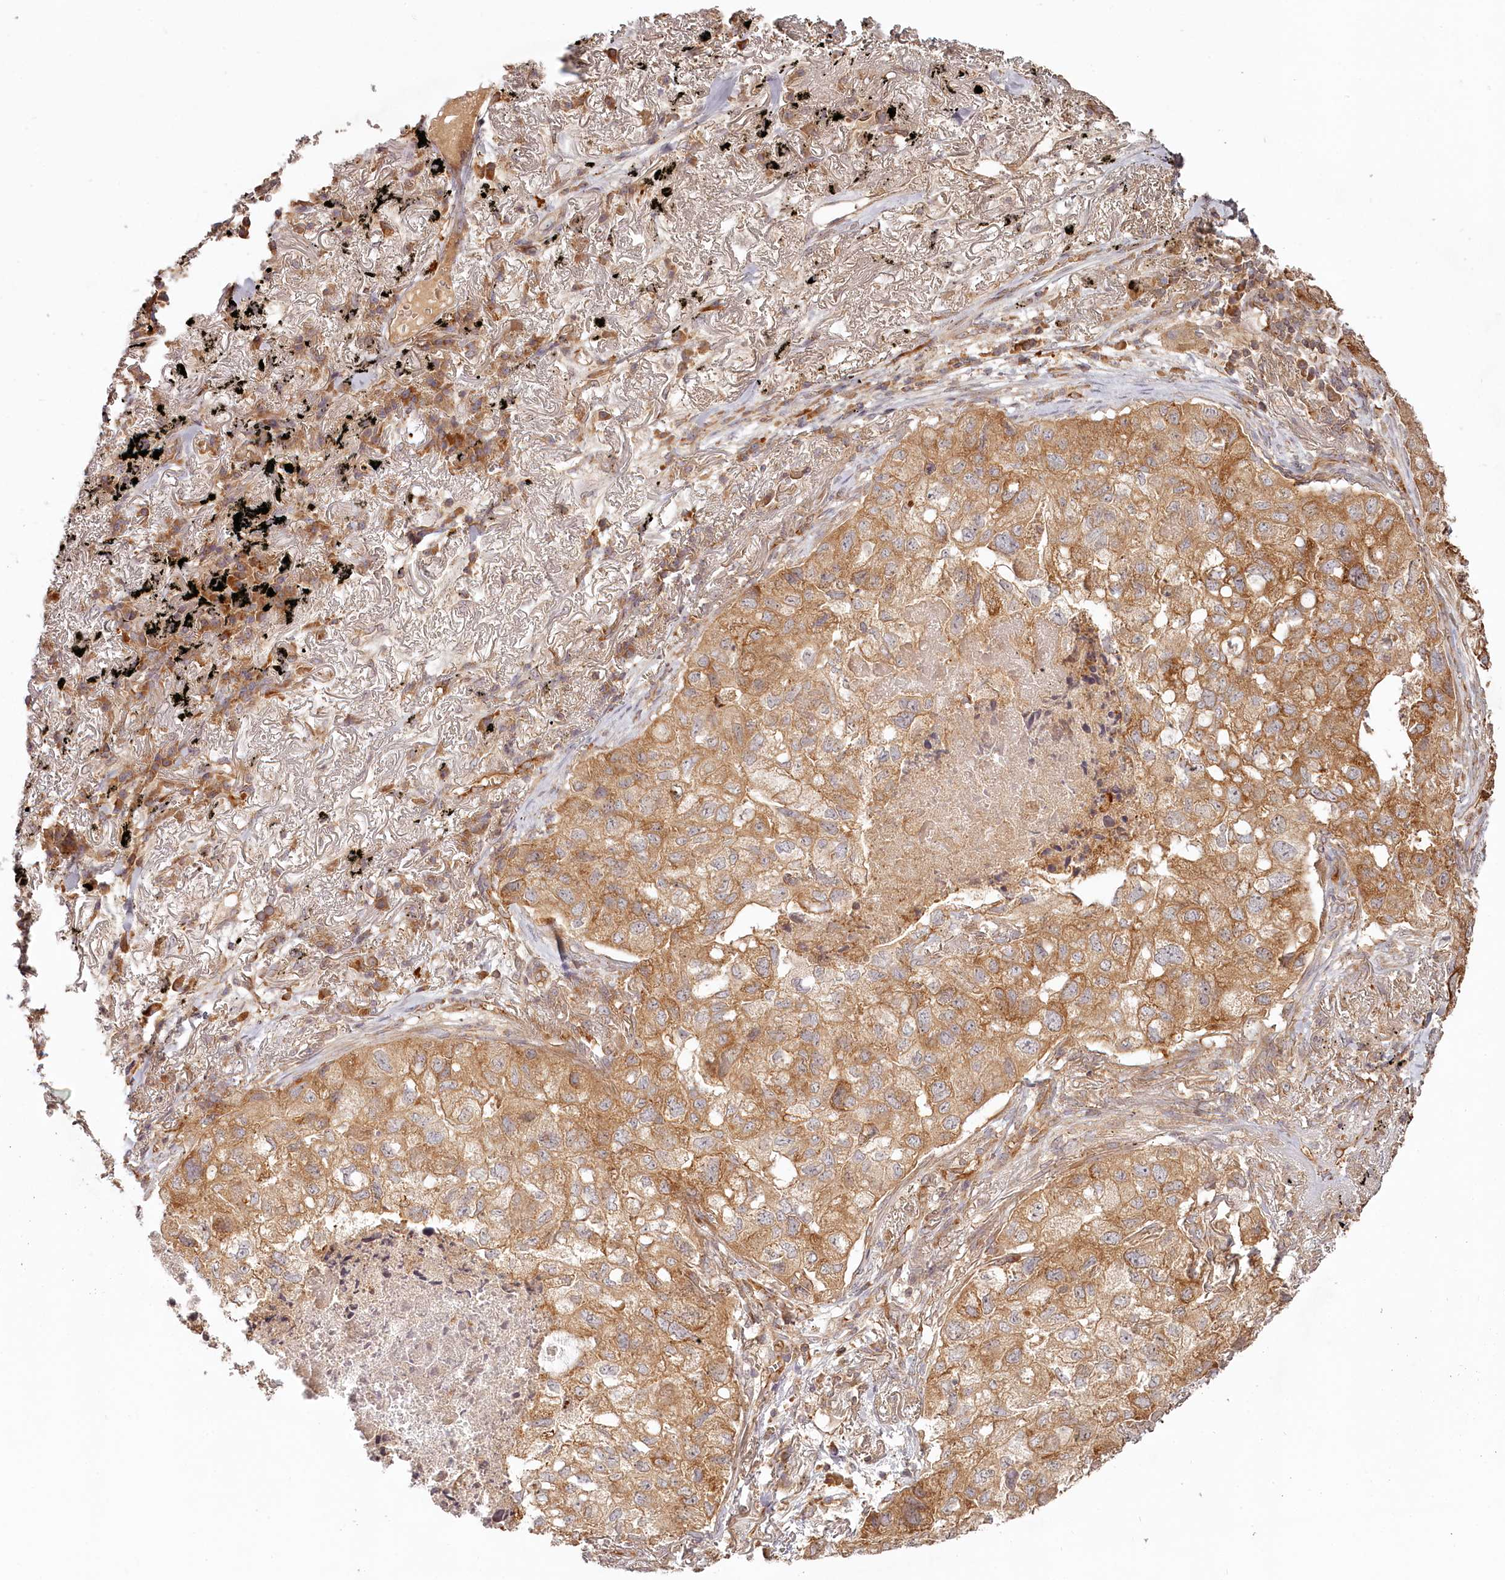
{"staining": {"intensity": "moderate", "quantity": ">75%", "location": "cytoplasmic/membranous"}, "tissue": "lung cancer", "cell_type": "Tumor cells", "image_type": "cancer", "snomed": [{"axis": "morphology", "description": "Adenocarcinoma, NOS"}, {"axis": "topography", "description": "Lung"}], "caption": "A high-resolution image shows IHC staining of adenocarcinoma (lung), which reveals moderate cytoplasmic/membranous expression in approximately >75% of tumor cells.", "gene": "TMIE", "patient": {"sex": "male", "age": 65}}